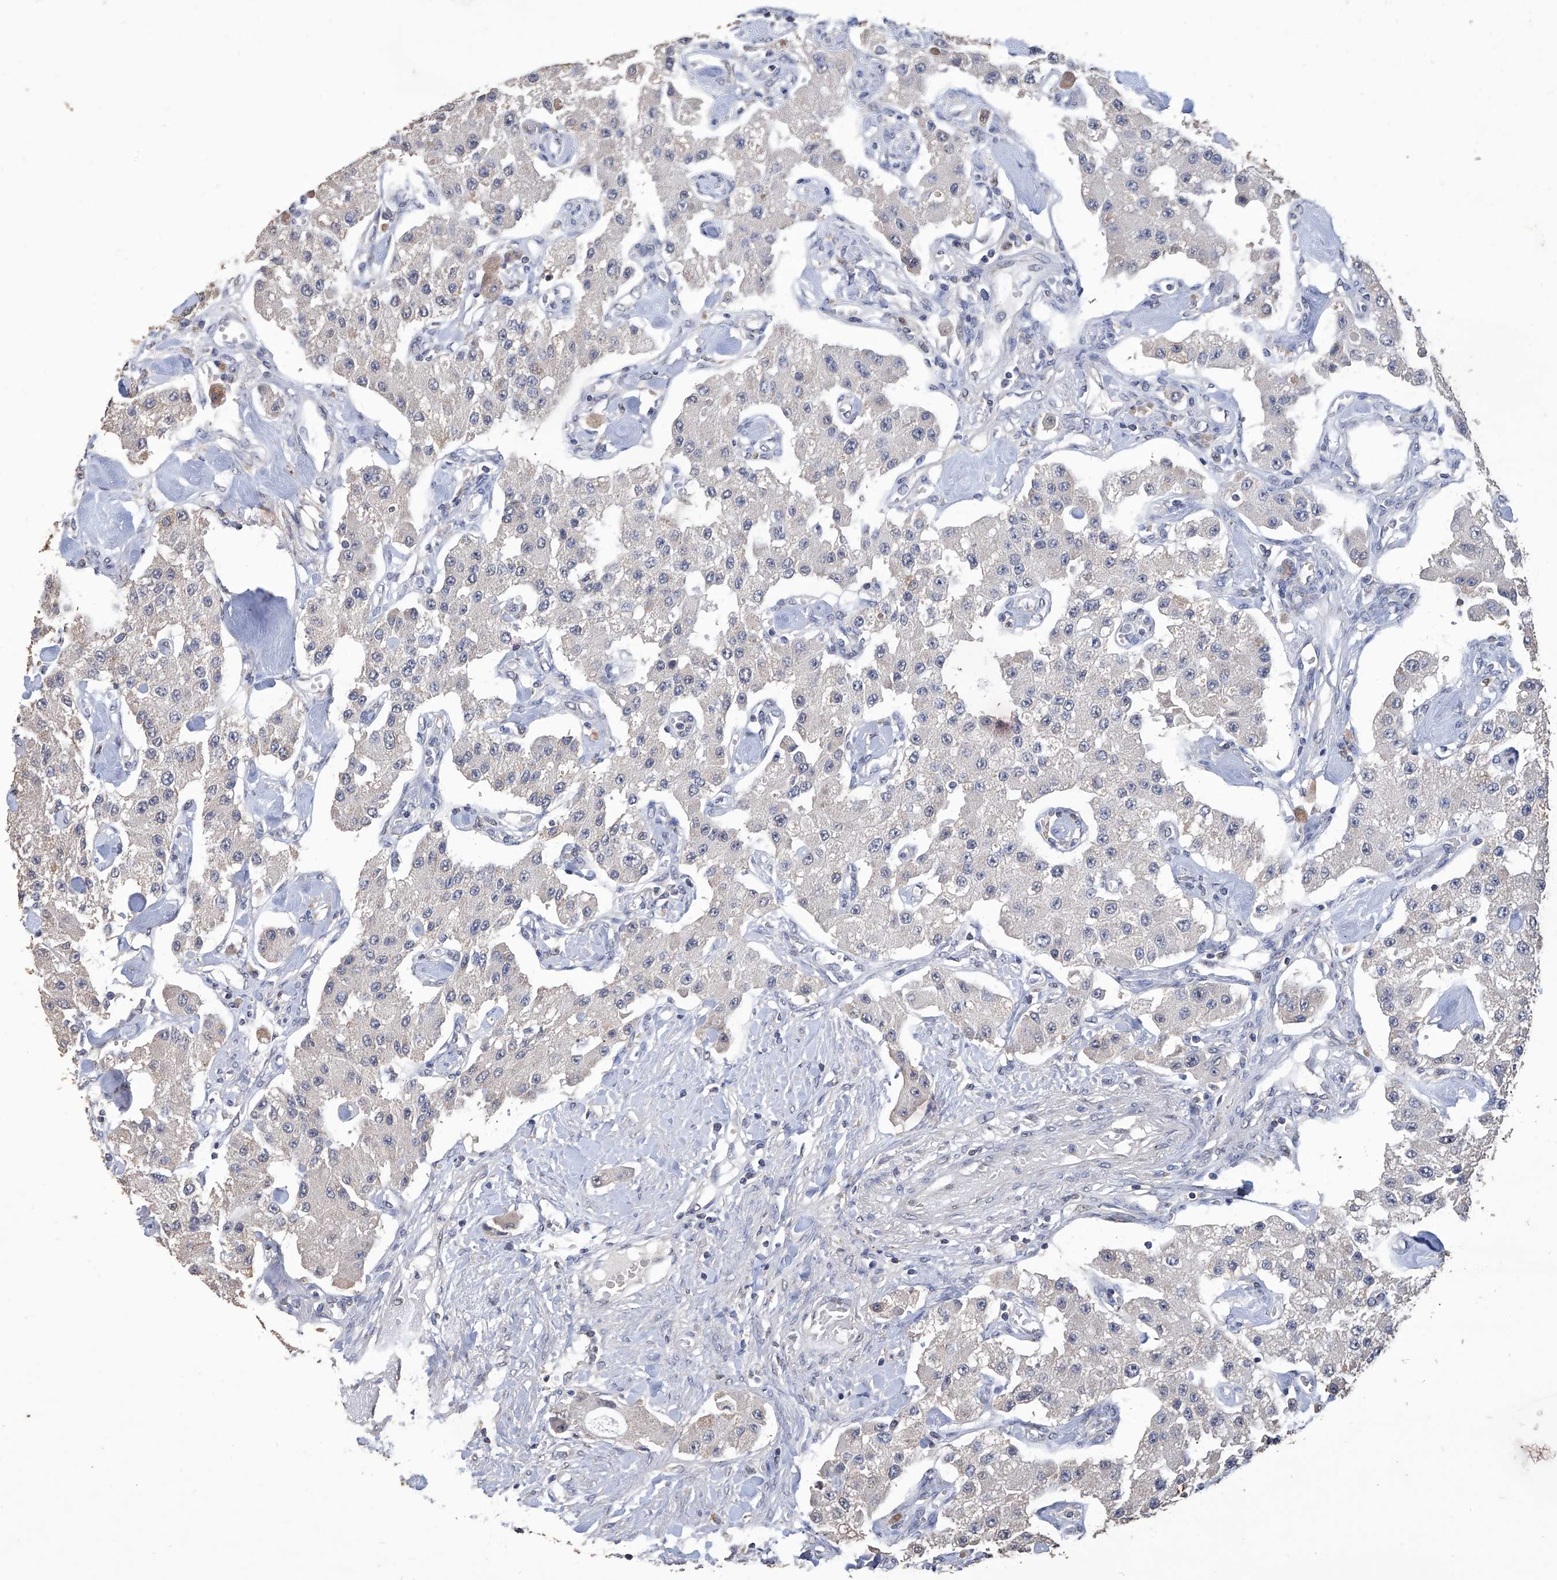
{"staining": {"intensity": "negative", "quantity": "none", "location": "none"}, "tissue": "carcinoid", "cell_type": "Tumor cells", "image_type": "cancer", "snomed": [{"axis": "morphology", "description": "Carcinoid, malignant, NOS"}, {"axis": "topography", "description": "Pancreas"}], "caption": "Tumor cells show no significant protein staining in carcinoid. (DAB IHC with hematoxylin counter stain).", "gene": "GPT", "patient": {"sex": "male", "age": 41}}